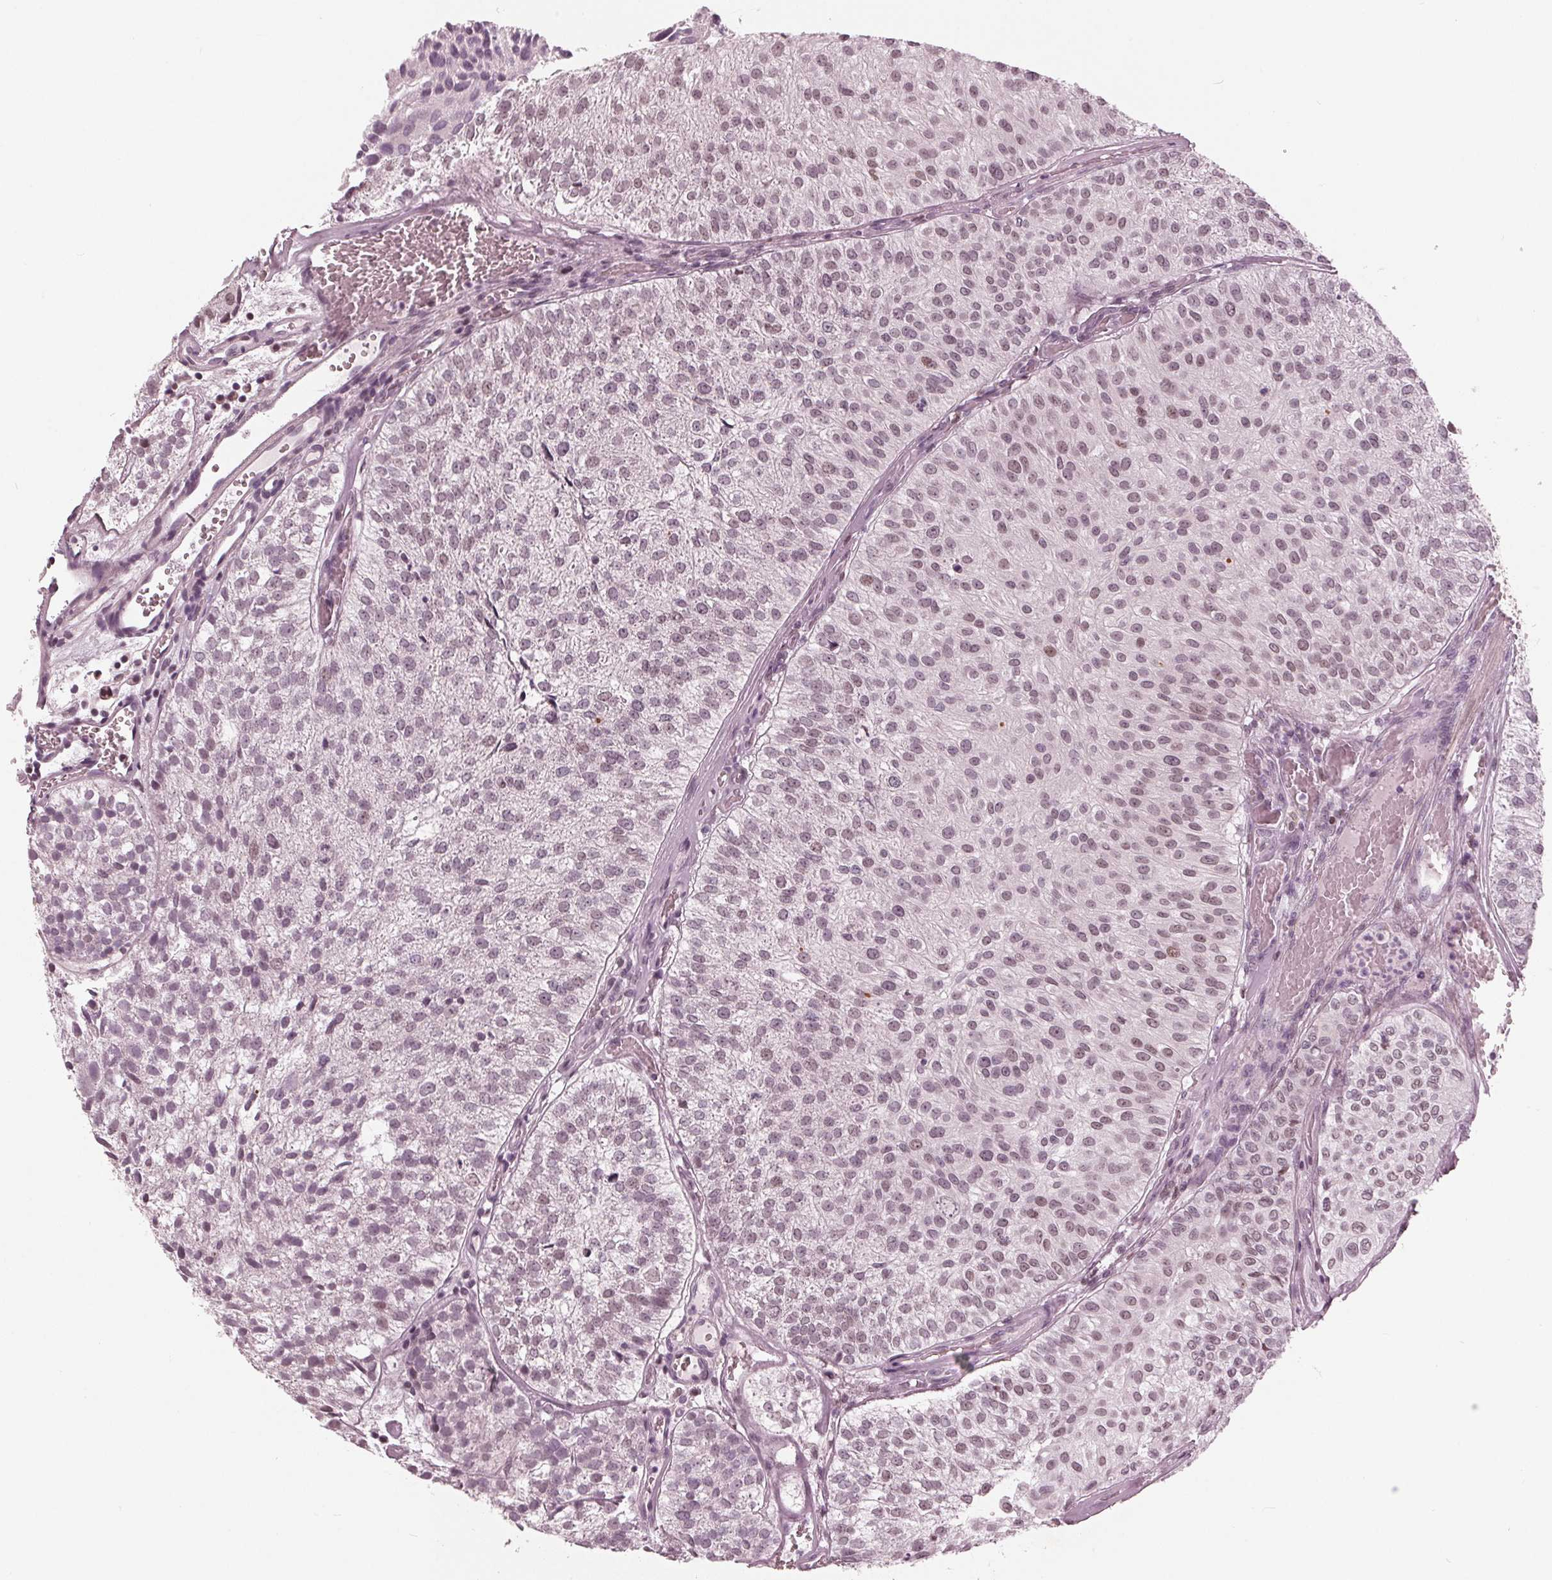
{"staining": {"intensity": "weak", "quantity": "<25%", "location": "nuclear"}, "tissue": "urothelial cancer", "cell_type": "Tumor cells", "image_type": "cancer", "snomed": [{"axis": "morphology", "description": "Urothelial carcinoma, Low grade"}, {"axis": "topography", "description": "Urinary bladder"}], "caption": "Human urothelial carcinoma (low-grade) stained for a protein using immunohistochemistry displays no expression in tumor cells.", "gene": "DNMT3L", "patient": {"sex": "female", "age": 87}}